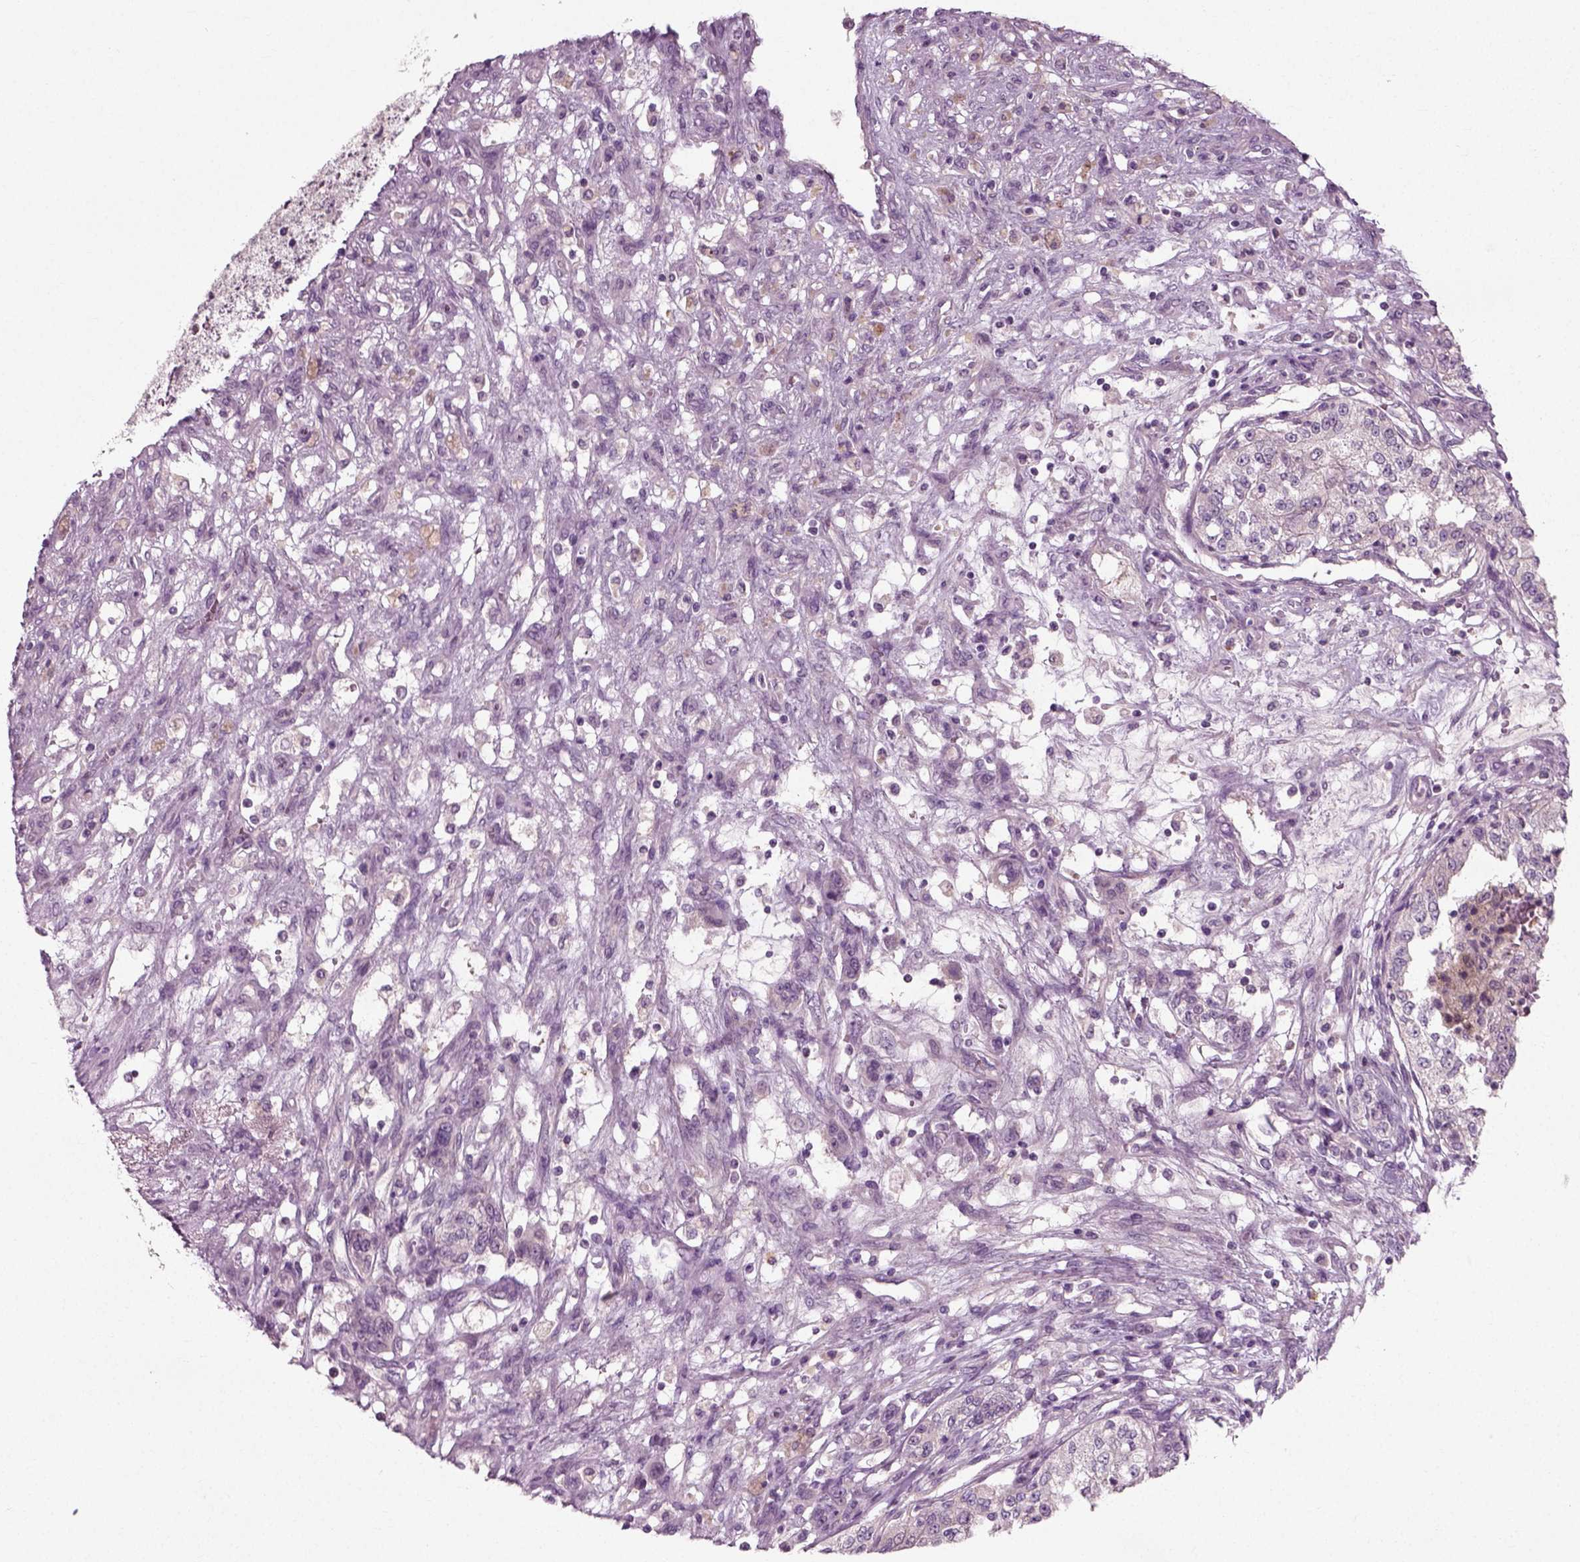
{"staining": {"intensity": "negative", "quantity": "none", "location": "none"}, "tissue": "renal cancer", "cell_type": "Tumor cells", "image_type": "cancer", "snomed": [{"axis": "morphology", "description": "Adenocarcinoma, NOS"}, {"axis": "topography", "description": "Kidney"}], "caption": "Adenocarcinoma (renal) was stained to show a protein in brown. There is no significant positivity in tumor cells.", "gene": "RND2", "patient": {"sex": "female", "age": 63}}